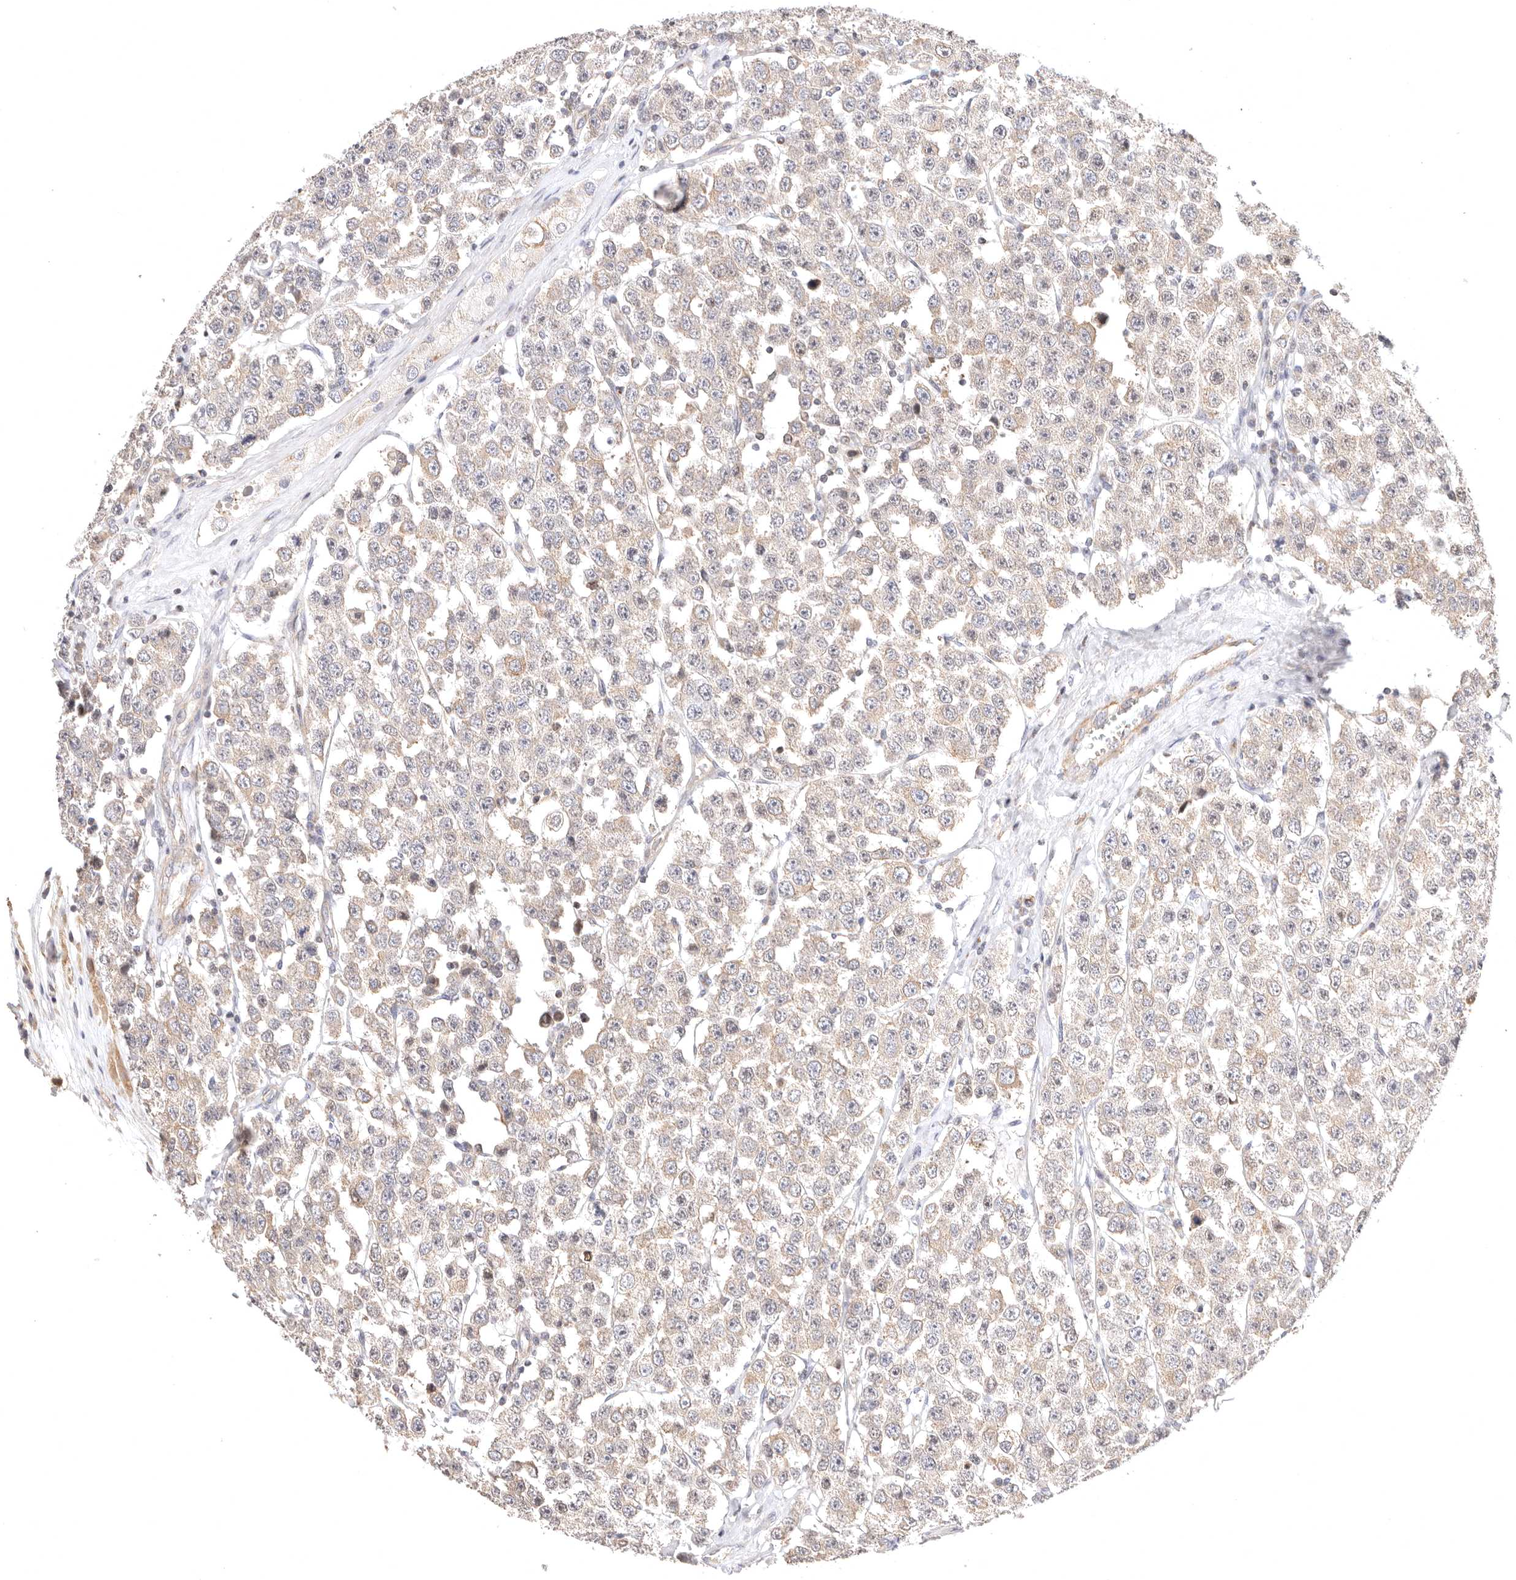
{"staining": {"intensity": "weak", "quantity": ">75%", "location": "cytoplasmic/membranous"}, "tissue": "testis cancer", "cell_type": "Tumor cells", "image_type": "cancer", "snomed": [{"axis": "morphology", "description": "Seminoma, NOS"}, {"axis": "topography", "description": "Testis"}], "caption": "A brown stain highlights weak cytoplasmic/membranous positivity of a protein in testis seminoma tumor cells.", "gene": "KCMF1", "patient": {"sex": "male", "age": 28}}